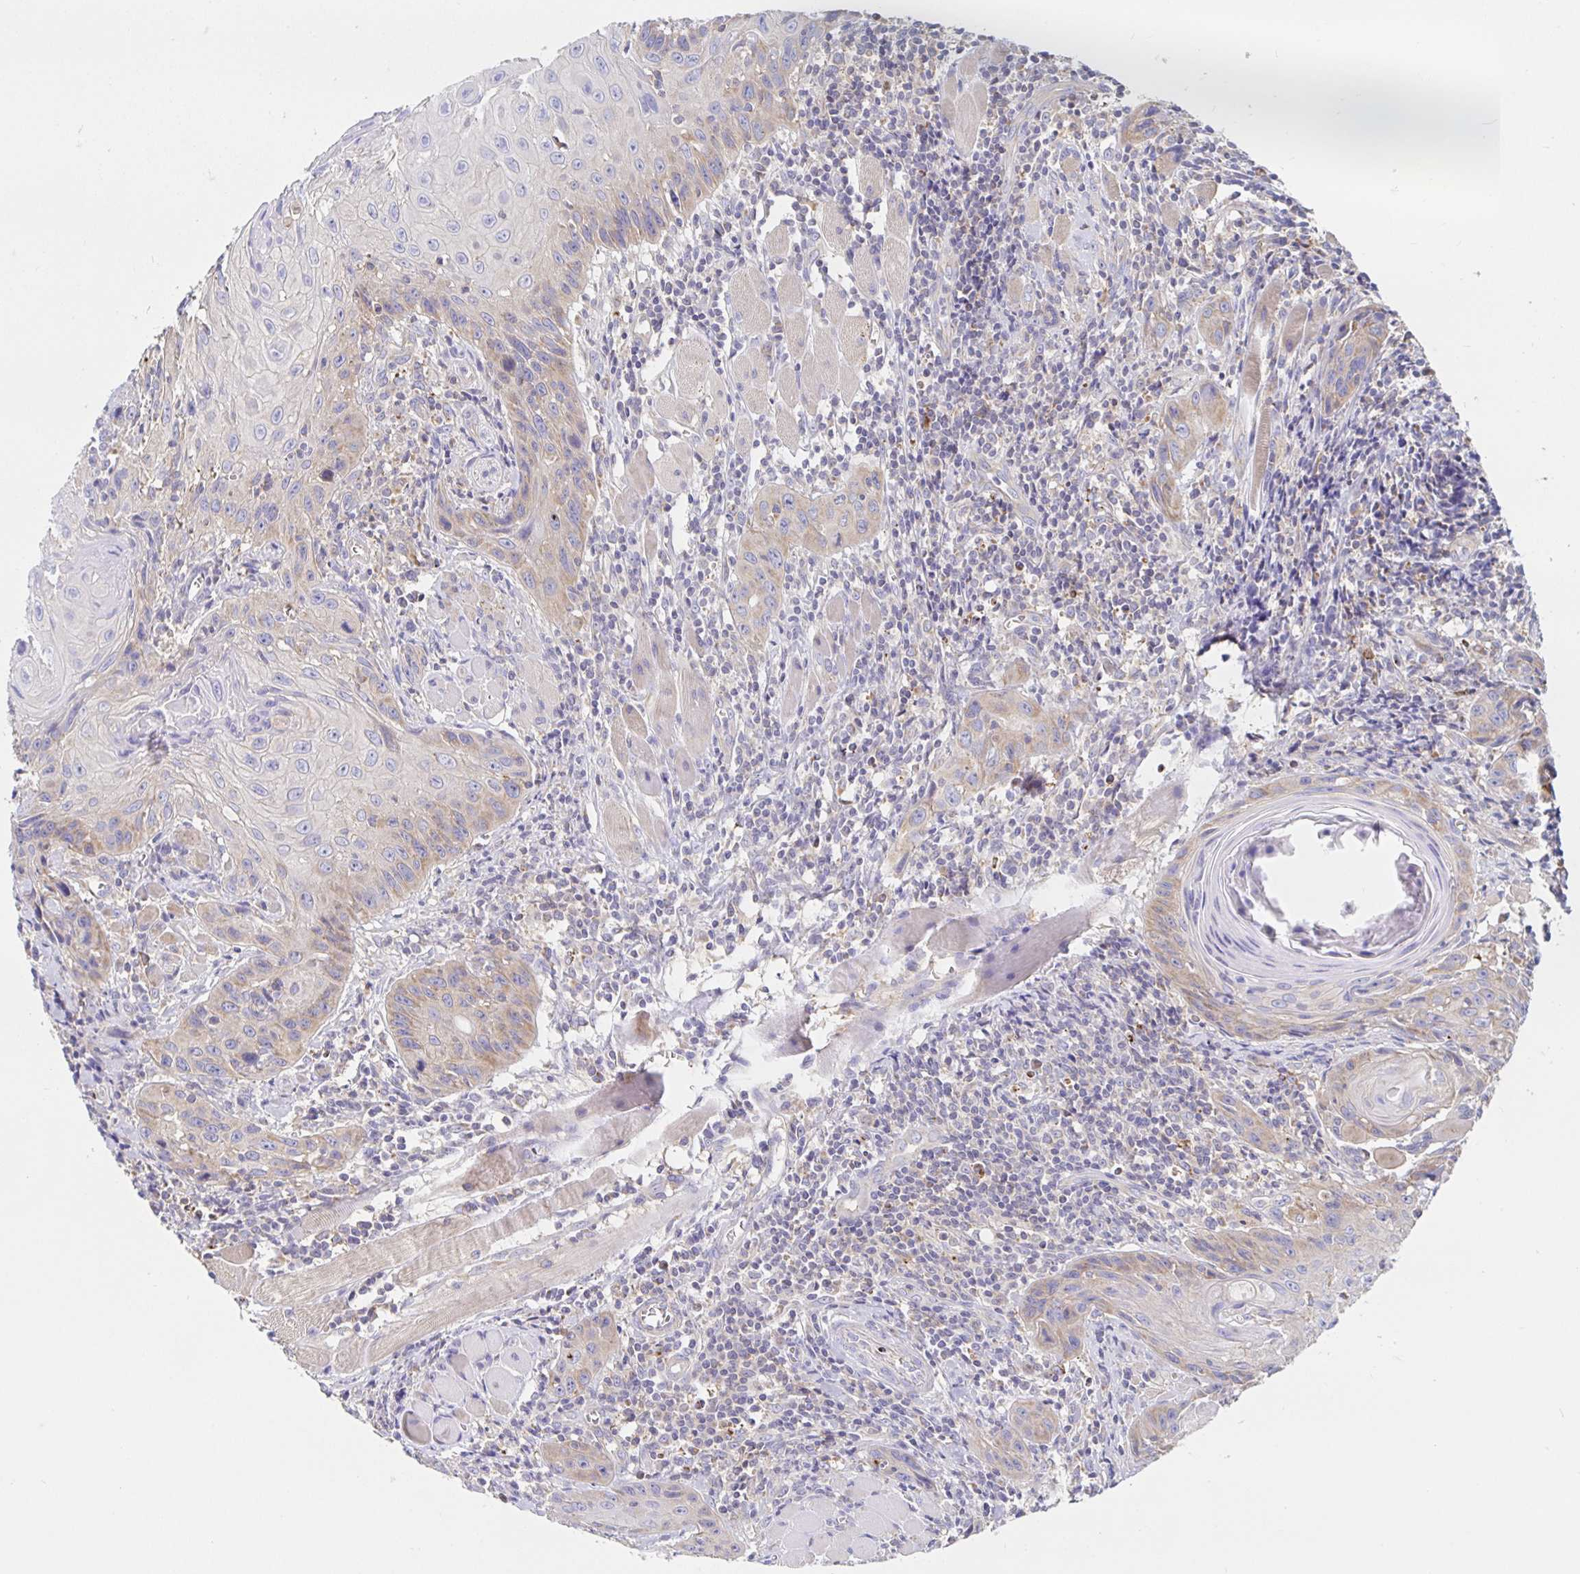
{"staining": {"intensity": "weak", "quantity": "25%-75%", "location": "cytoplasmic/membranous"}, "tissue": "head and neck cancer", "cell_type": "Tumor cells", "image_type": "cancer", "snomed": [{"axis": "morphology", "description": "Squamous cell carcinoma, NOS"}, {"axis": "topography", "description": "Oral tissue"}, {"axis": "topography", "description": "Head-Neck"}], "caption": "Tumor cells demonstrate weak cytoplasmic/membranous expression in about 25%-75% of cells in head and neck cancer (squamous cell carcinoma).", "gene": "PRDX3", "patient": {"sex": "male", "age": 58}}